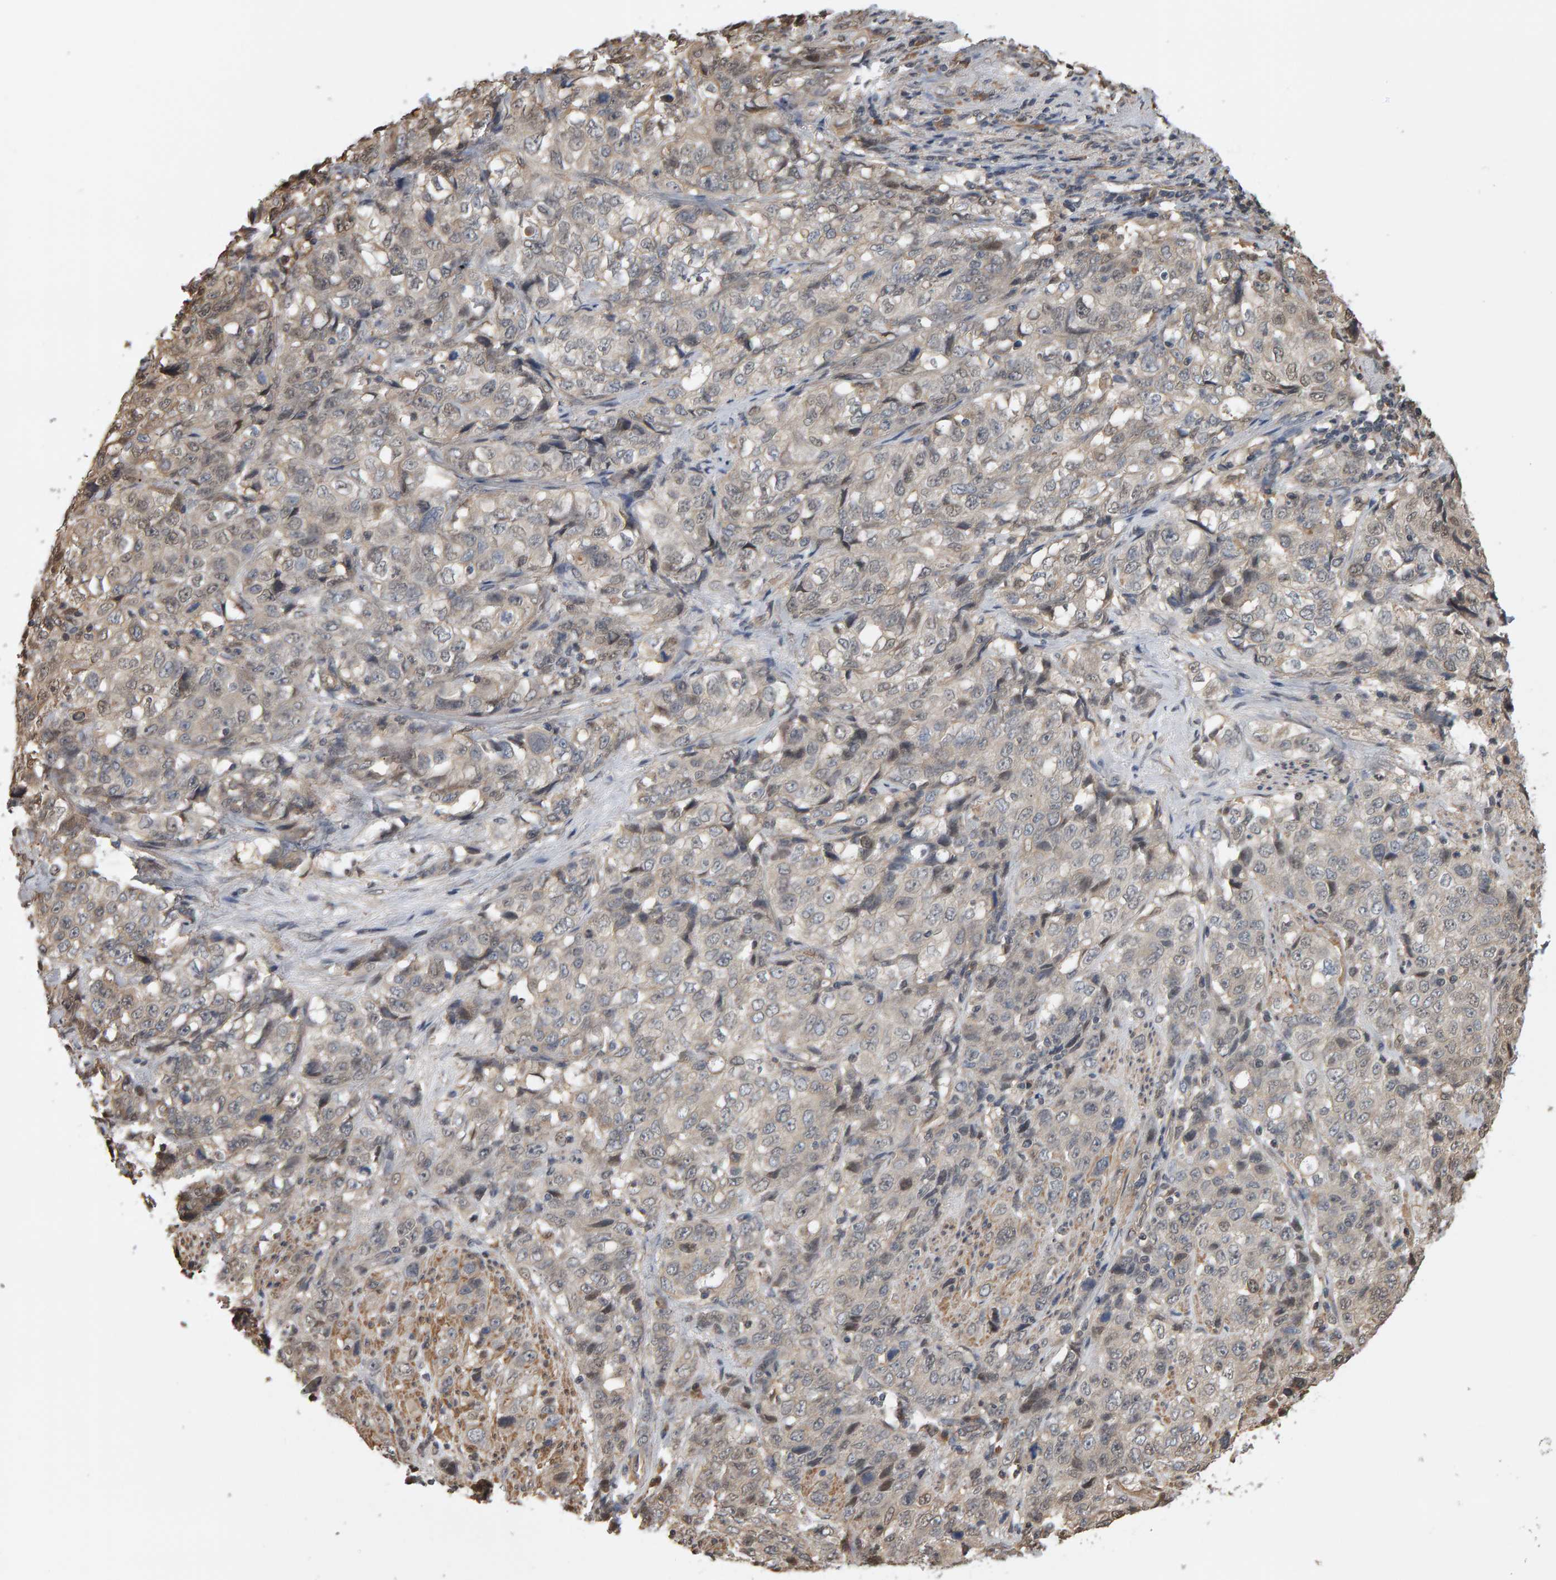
{"staining": {"intensity": "weak", "quantity": "<25%", "location": "cytoplasmic/membranous"}, "tissue": "stomach cancer", "cell_type": "Tumor cells", "image_type": "cancer", "snomed": [{"axis": "morphology", "description": "Adenocarcinoma, NOS"}, {"axis": "topography", "description": "Stomach"}], "caption": "Micrograph shows no protein expression in tumor cells of stomach adenocarcinoma tissue.", "gene": "COASY", "patient": {"sex": "male", "age": 48}}